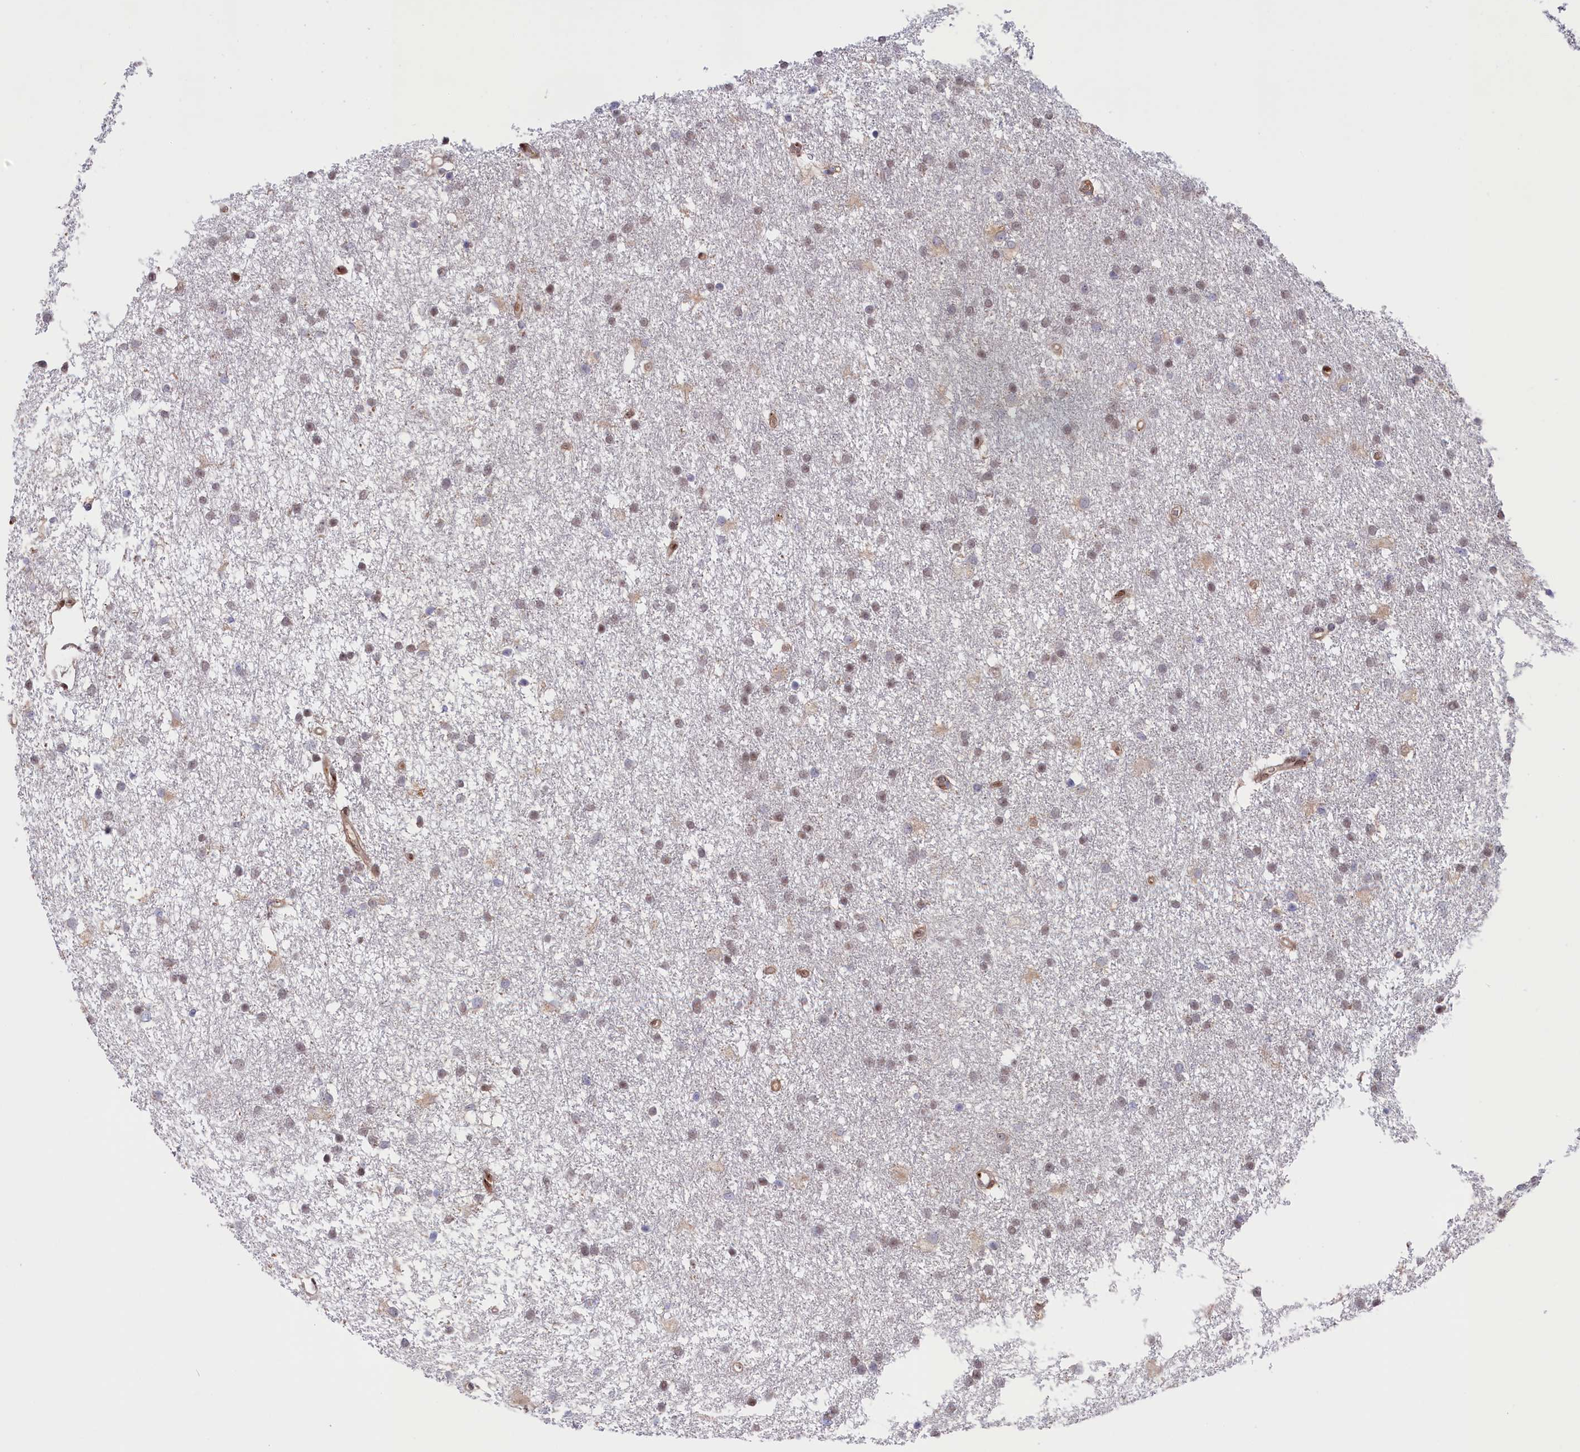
{"staining": {"intensity": "weak", "quantity": "25%-75%", "location": "nuclear"}, "tissue": "glioma", "cell_type": "Tumor cells", "image_type": "cancer", "snomed": [{"axis": "morphology", "description": "Glioma, malignant, High grade"}, {"axis": "topography", "description": "Brain"}], "caption": "There is low levels of weak nuclear staining in tumor cells of malignant glioma (high-grade), as demonstrated by immunohistochemical staining (brown color).", "gene": "CHST12", "patient": {"sex": "male", "age": 77}}